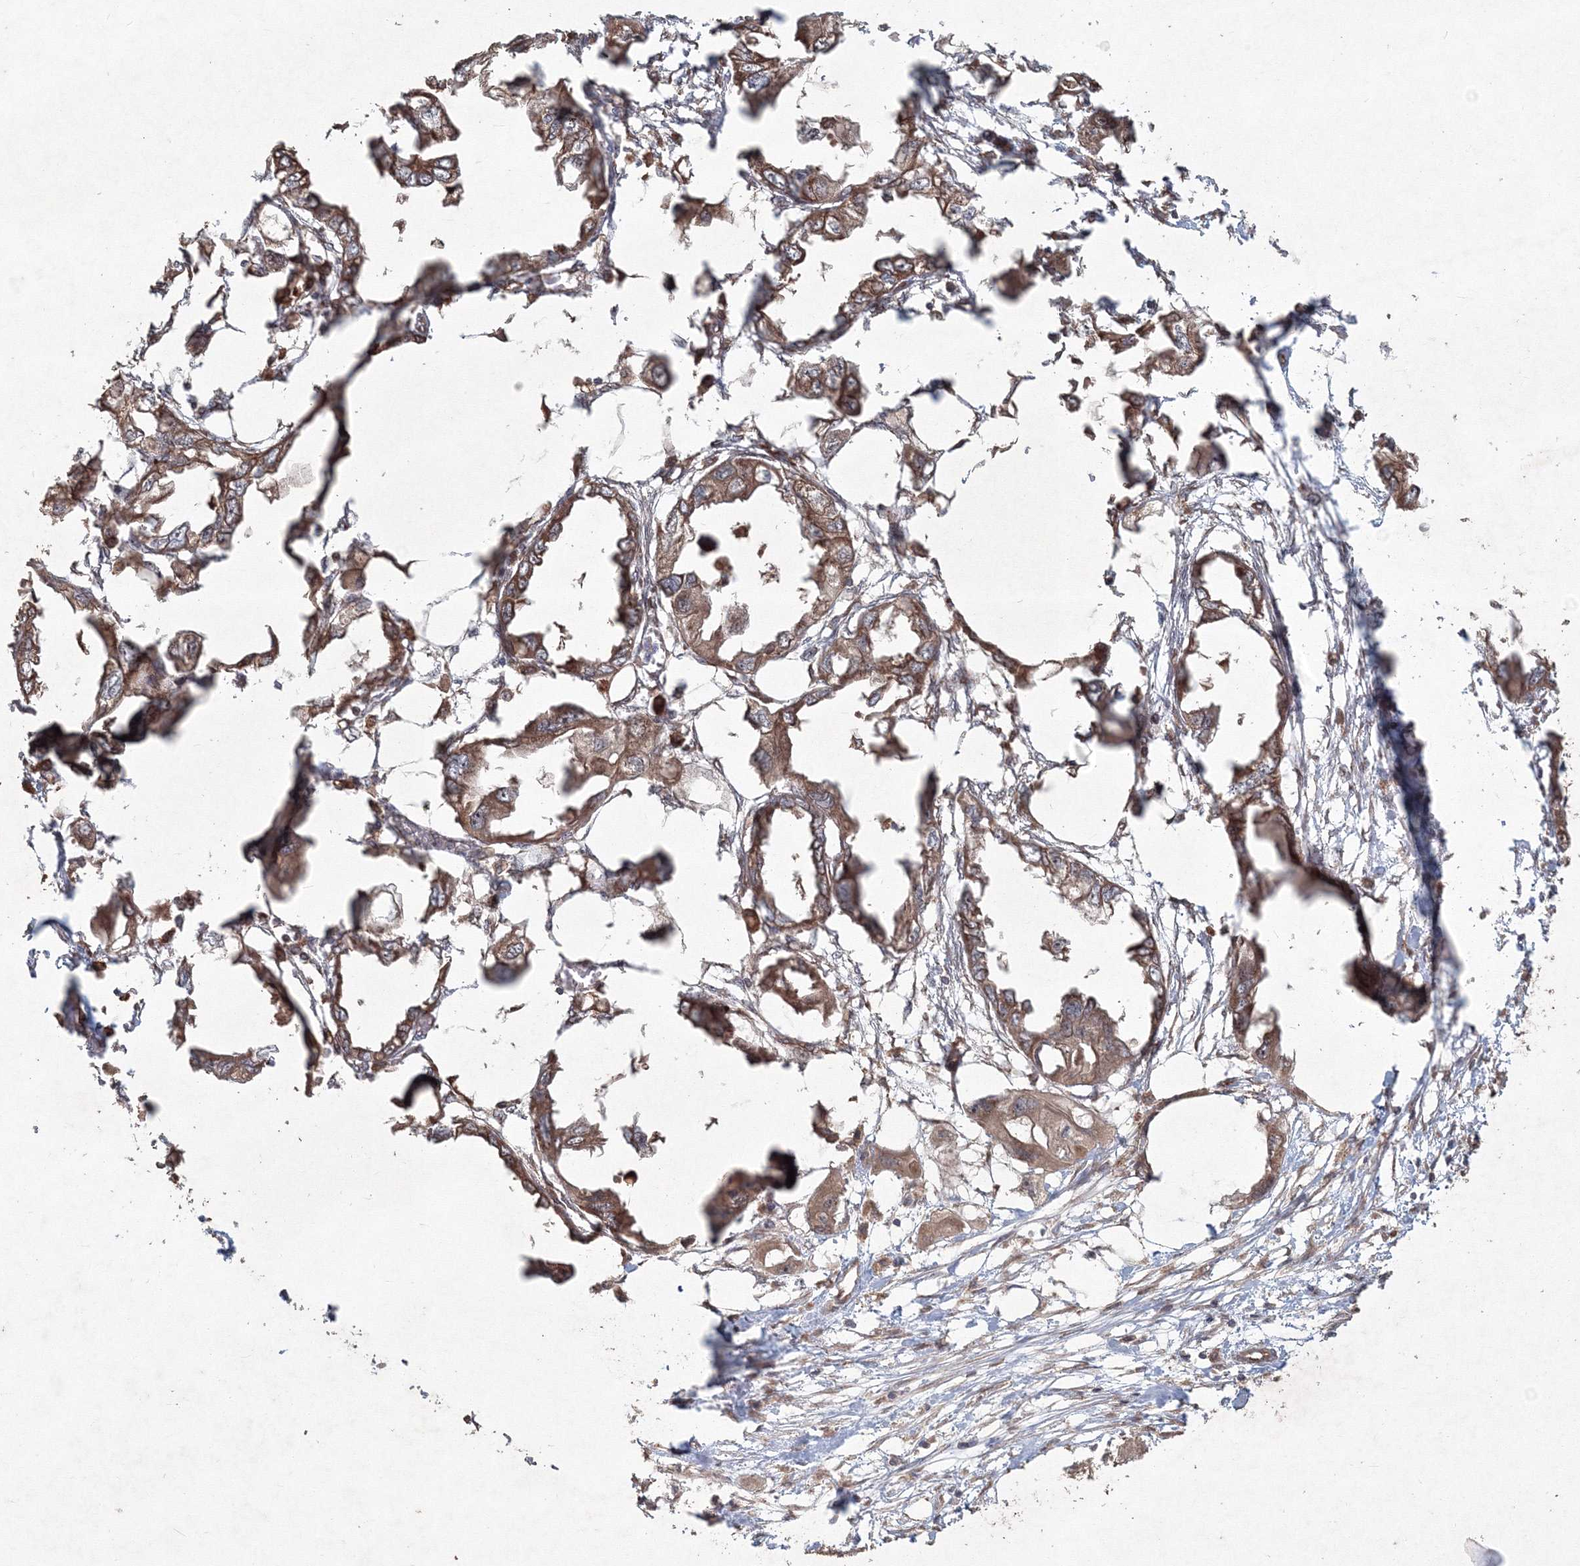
{"staining": {"intensity": "moderate", "quantity": ">75%", "location": "cytoplasmic/membranous"}, "tissue": "endometrial cancer", "cell_type": "Tumor cells", "image_type": "cancer", "snomed": [{"axis": "morphology", "description": "Adenocarcinoma, NOS"}, {"axis": "morphology", "description": "Adenocarcinoma, metastatic, NOS"}, {"axis": "topography", "description": "Adipose tissue"}, {"axis": "topography", "description": "Endometrium"}], "caption": "A brown stain highlights moderate cytoplasmic/membranous staining of a protein in endometrial adenocarcinoma tumor cells. The protein of interest is stained brown, and the nuclei are stained in blue (DAB (3,3'-diaminobenzidine) IHC with brightfield microscopy, high magnification).", "gene": "ANAPC16", "patient": {"sex": "female", "age": 67}}